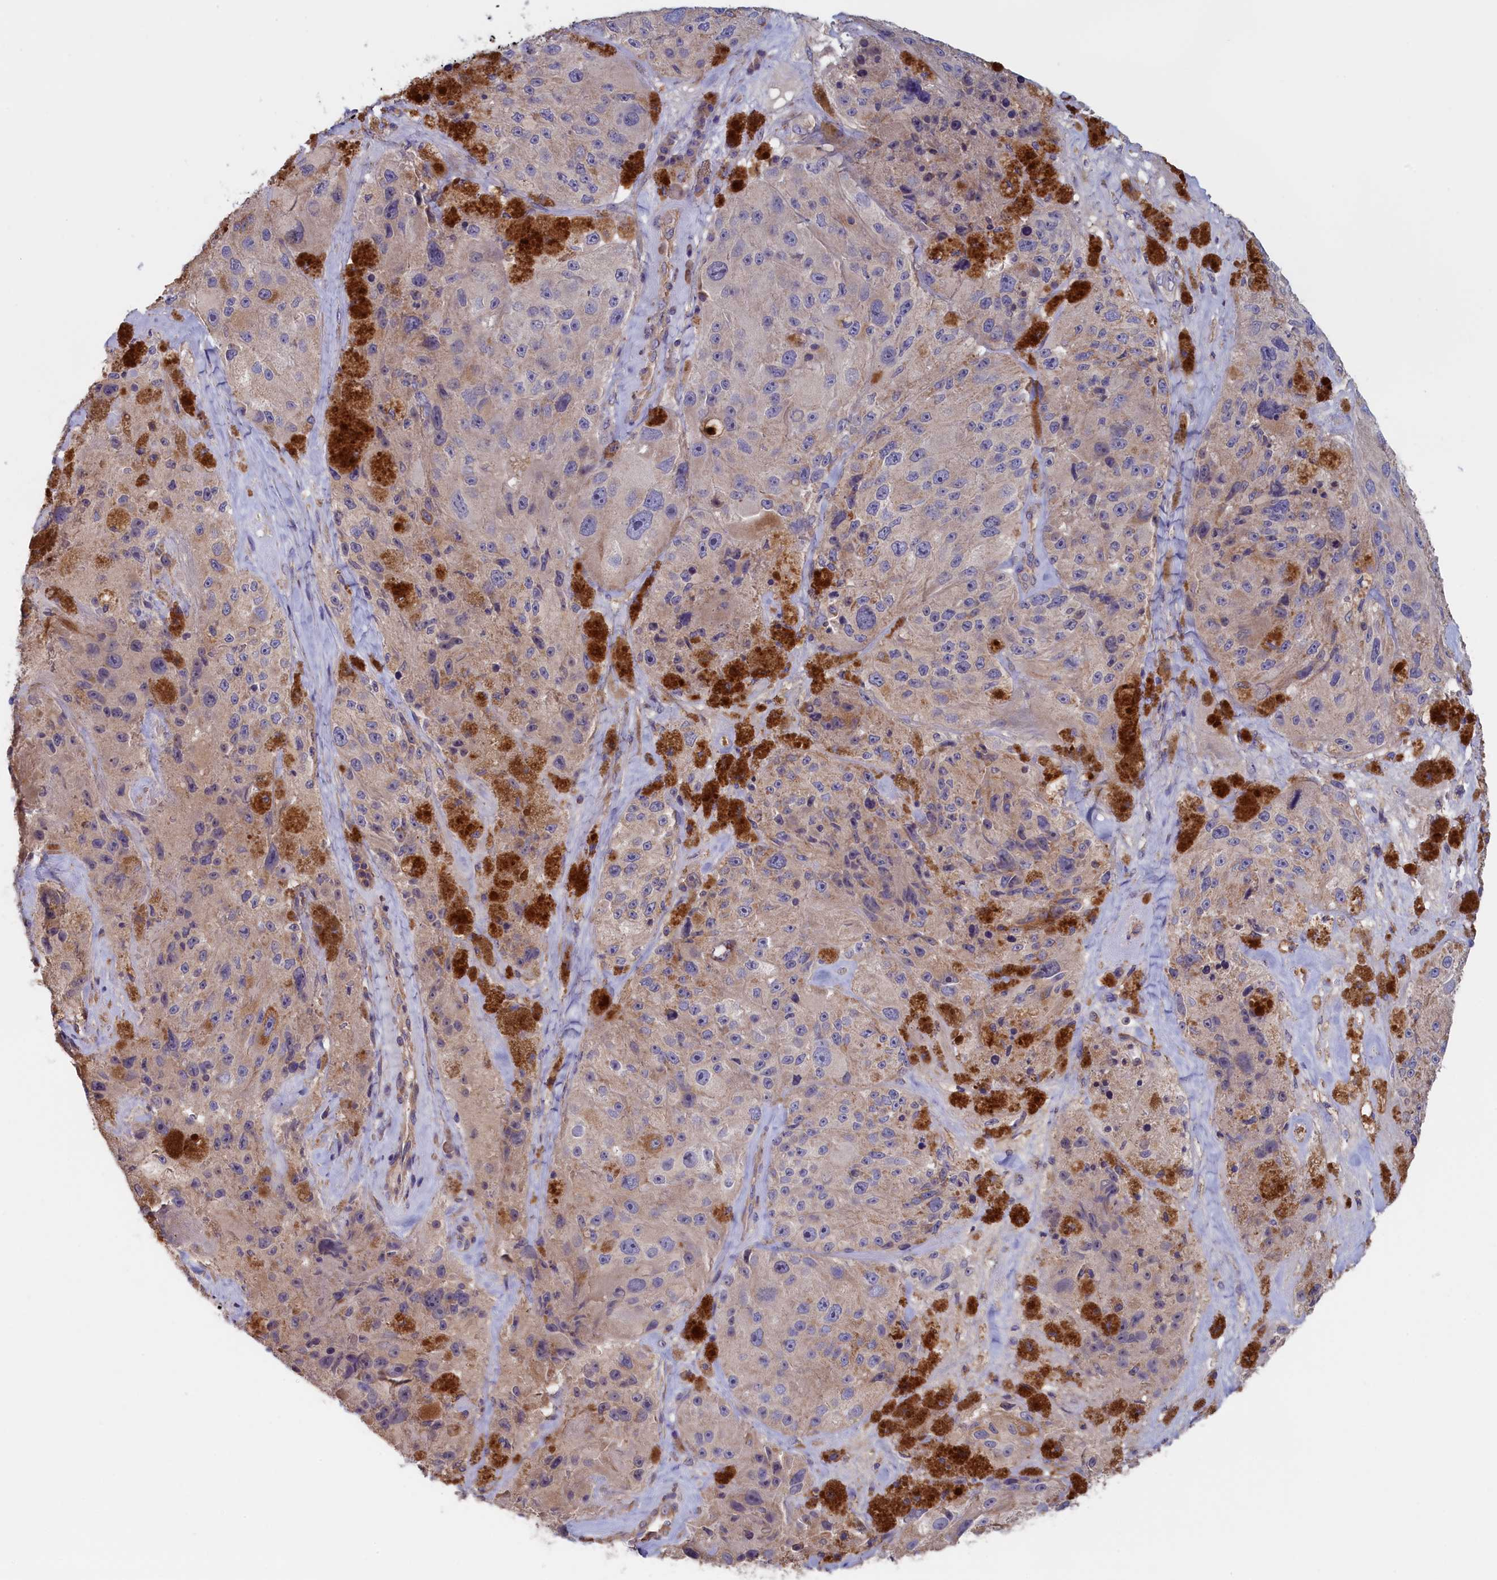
{"staining": {"intensity": "weak", "quantity": "<25%", "location": "cytoplasmic/membranous"}, "tissue": "melanoma", "cell_type": "Tumor cells", "image_type": "cancer", "snomed": [{"axis": "morphology", "description": "Malignant melanoma, Metastatic site"}, {"axis": "topography", "description": "Lymph node"}], "caption": "High power microscopy micrograph of an immunohistochemistry histopathology image of melanoma, revealing no significant expression in tumor cells.", "gene": "ANKRD2", "patient": {"sex": "male", "age": 62}}